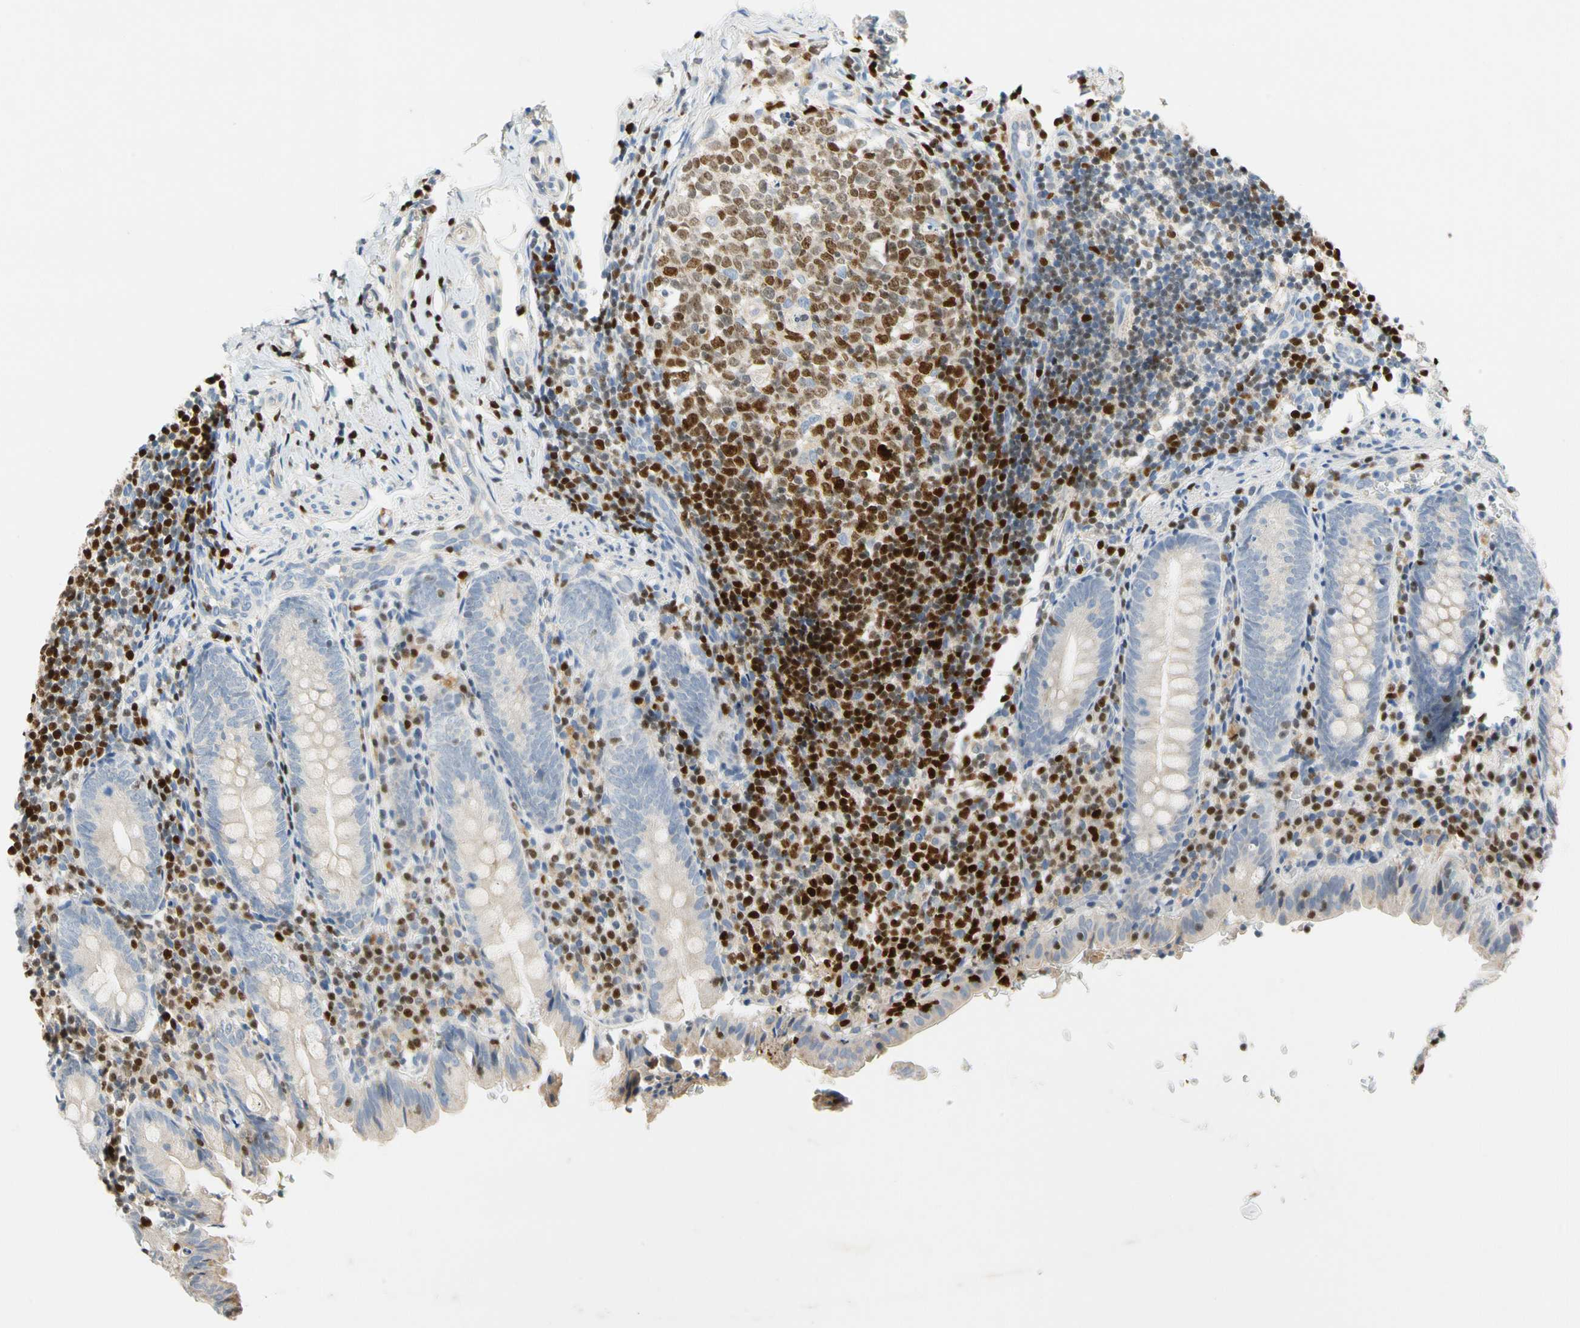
{"staining": {"intensity": "weak", "quantity": "<25%", "location": "cytoplasmic/membranous"}, "tissue": "appendix", "cell_type": "Glandular cells", "image_type": "normal", "snomed": [{"axis": "morphology", "description": "Normal tissue, NOS"}, {"axis": "topography", "description": "Appendix"}], "caption": "Human appendix stained for a protein using immunohistochemistry (IHC) exhibits no staining in glandular cells.", "gene": "SP140", "patient": {"sex": "female", "age": 10}}